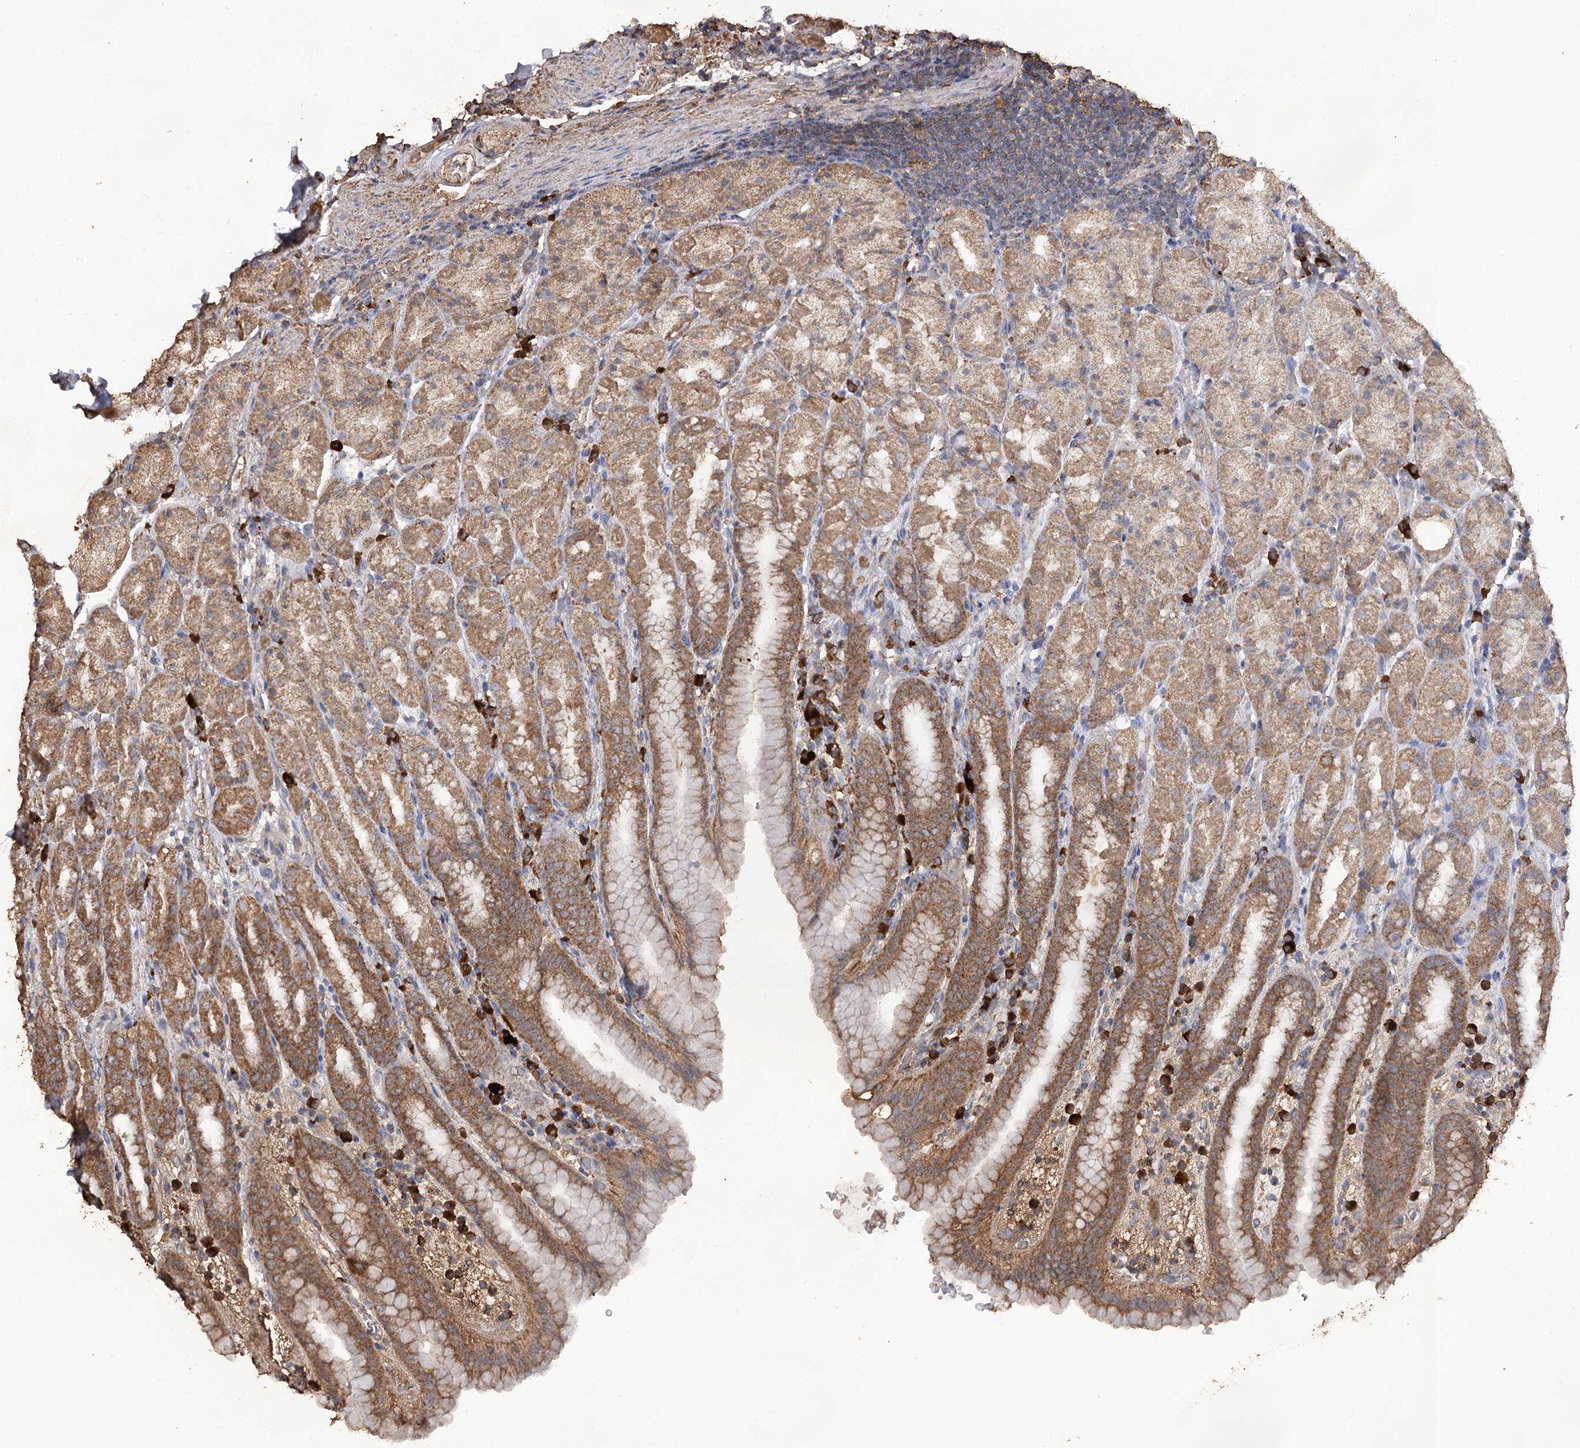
{"staining": {"intensity": "moderate", "quantity": ">75%", "location": "cytoplasmic/membranous"}, "tissue": "stomach", "cell_type": "Glandular cells", "image_type": "normal", "snomed": [{"axis": "morphology", "description": "Normal tissue, NOS"}, {"axis": "topography", "description": "Stomach, upper"}], "caption": "Immunohistochemistry (IHC) photomicrograph of unremarkable stomach stained for a protein (brown), which demonstrates medium levels of moderate cytoplasmic/membranous staining in about >75% of glandular cells.", "gene": "IREB2", "patient": {"sex": "male", "age": 68}}